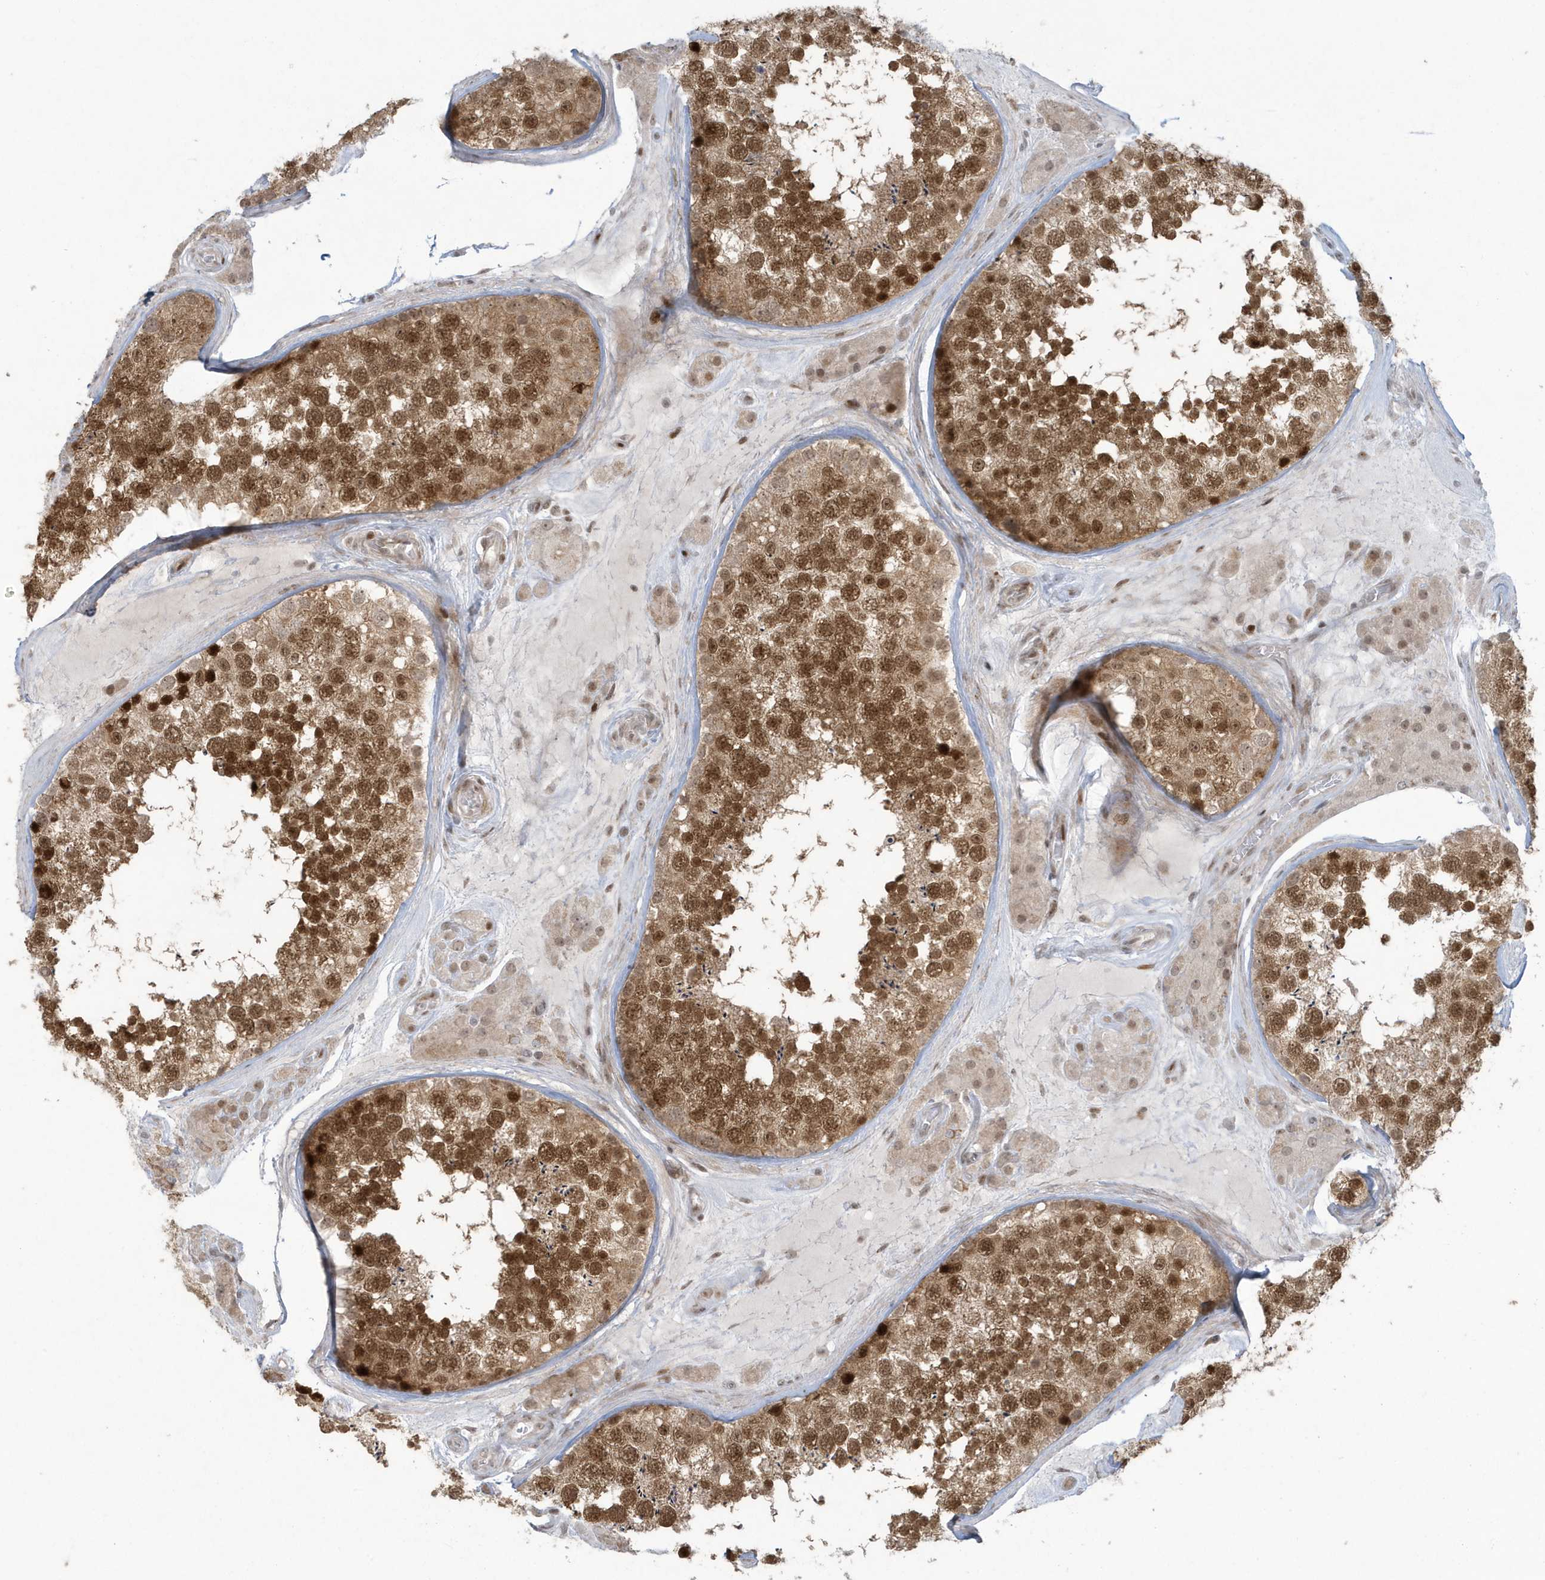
{"staining": {"intensity": "strong", "quantity": ">75%", "location": "cytoplasmic/membranous,nuclear"}, "tissue": "testis", "cell_type": "Cells in seminiferous ducts", "image_type": "normal", "snomed": [{"axis": "morphology", "description": "Normal tissue, NOS"}, {"axis": "topography", "description": "Testis"}], "caption": "Protein staining shows strong cytoplasmic/membranous,nuclear expression in about >75% of cells in seminiferous ducts in unremarkable testis.", "gene": "C1orf52", "patient": {"sex": "male", "age": 46}}